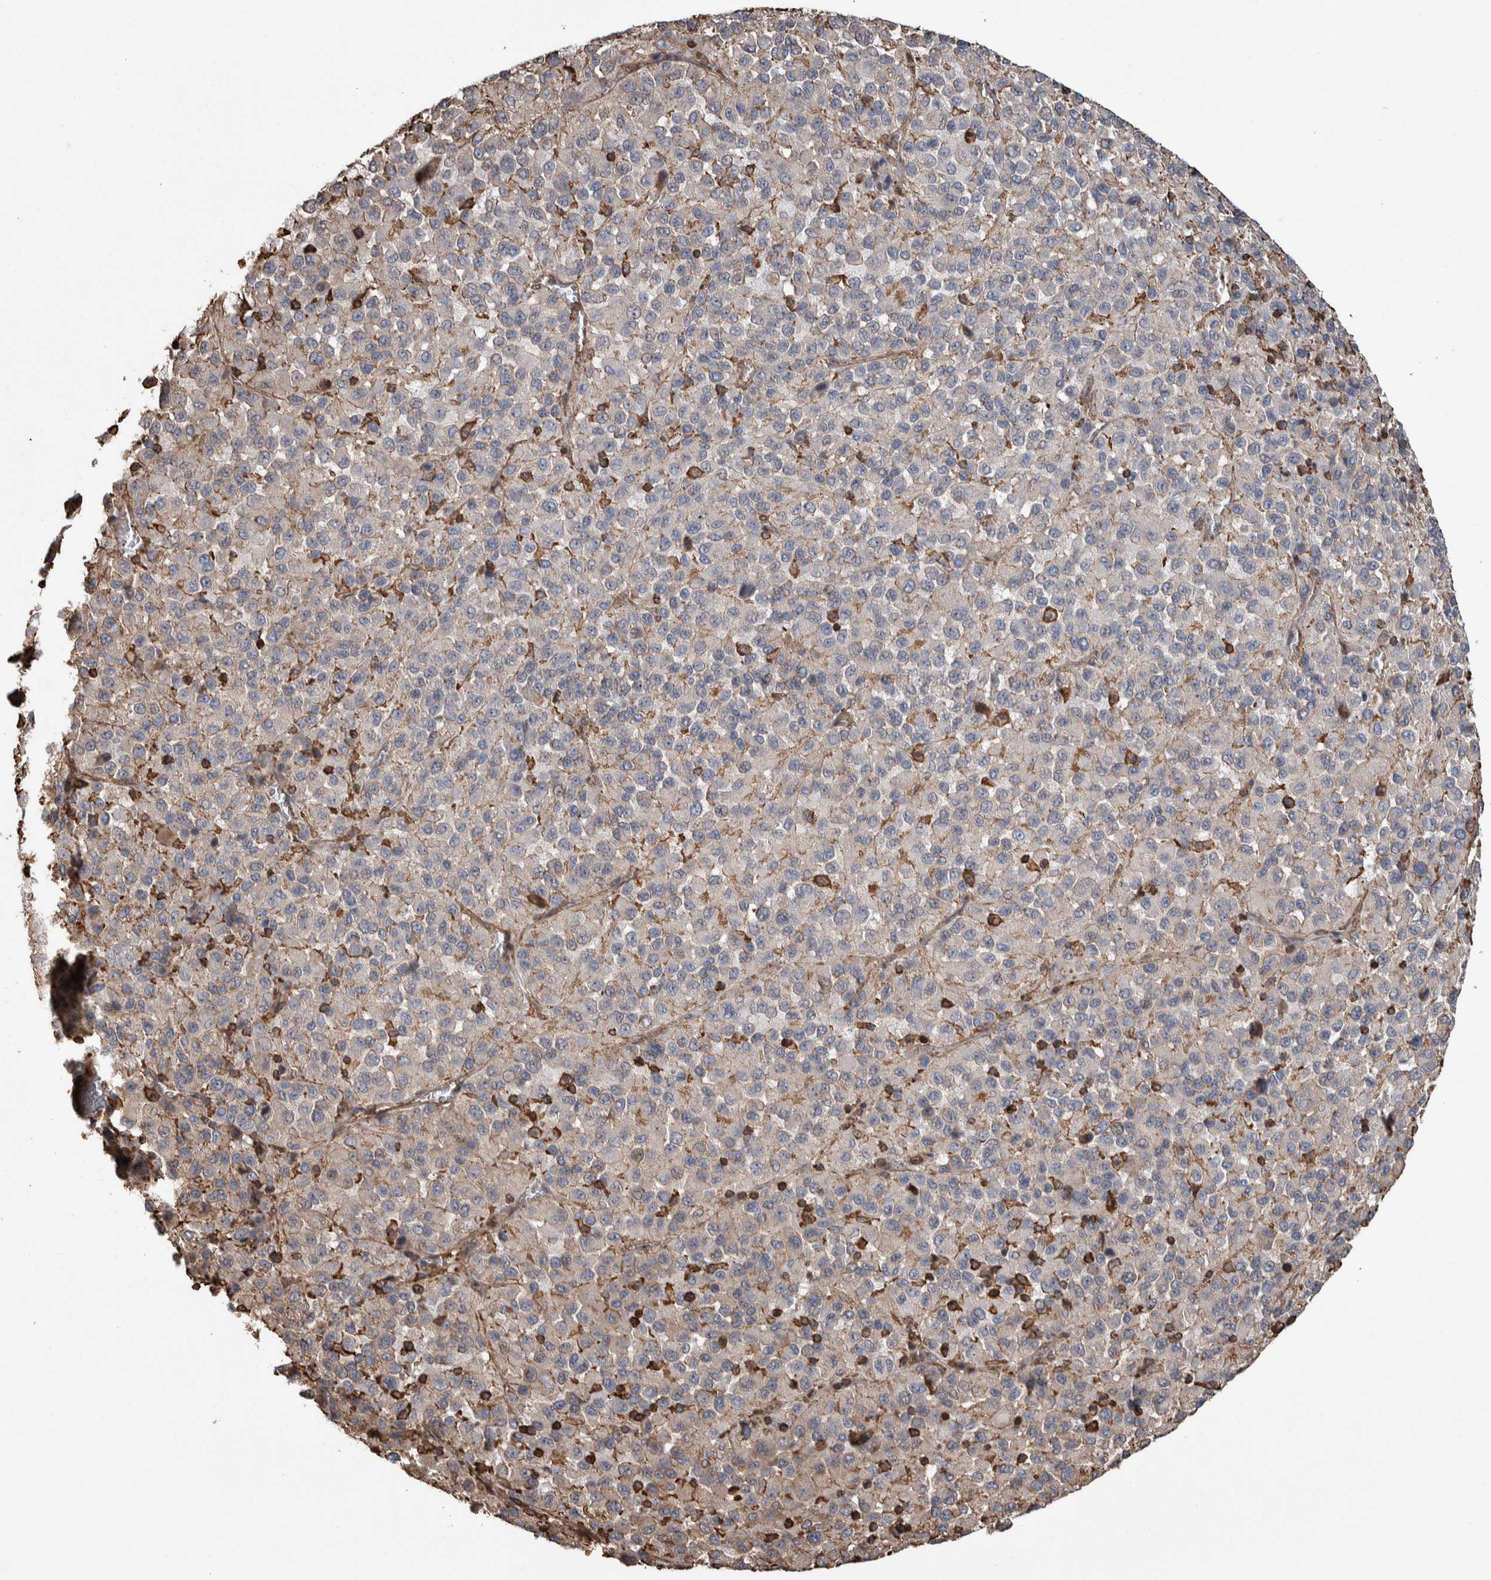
{"staining": {"intensity": "weak", "quantity": "<25%", "location": "cytoplasmic/membranous"}, "tissue": "melanoma", "cell_type": "Tumor cells", "image_type": "cancer", "snomed": [{"axis": "morphology", "description": "Malignant melanoma, Metastatic site"}, {"axis": "topography", "description": "Lung"}], "caption": "This is an immunohistochemistry photomicrograph of malignant melanoma (metastatic site). There is no positivity in tumor cells.", "gene": "ENPP2", "patient": {"sex": "male", "age": 64}}